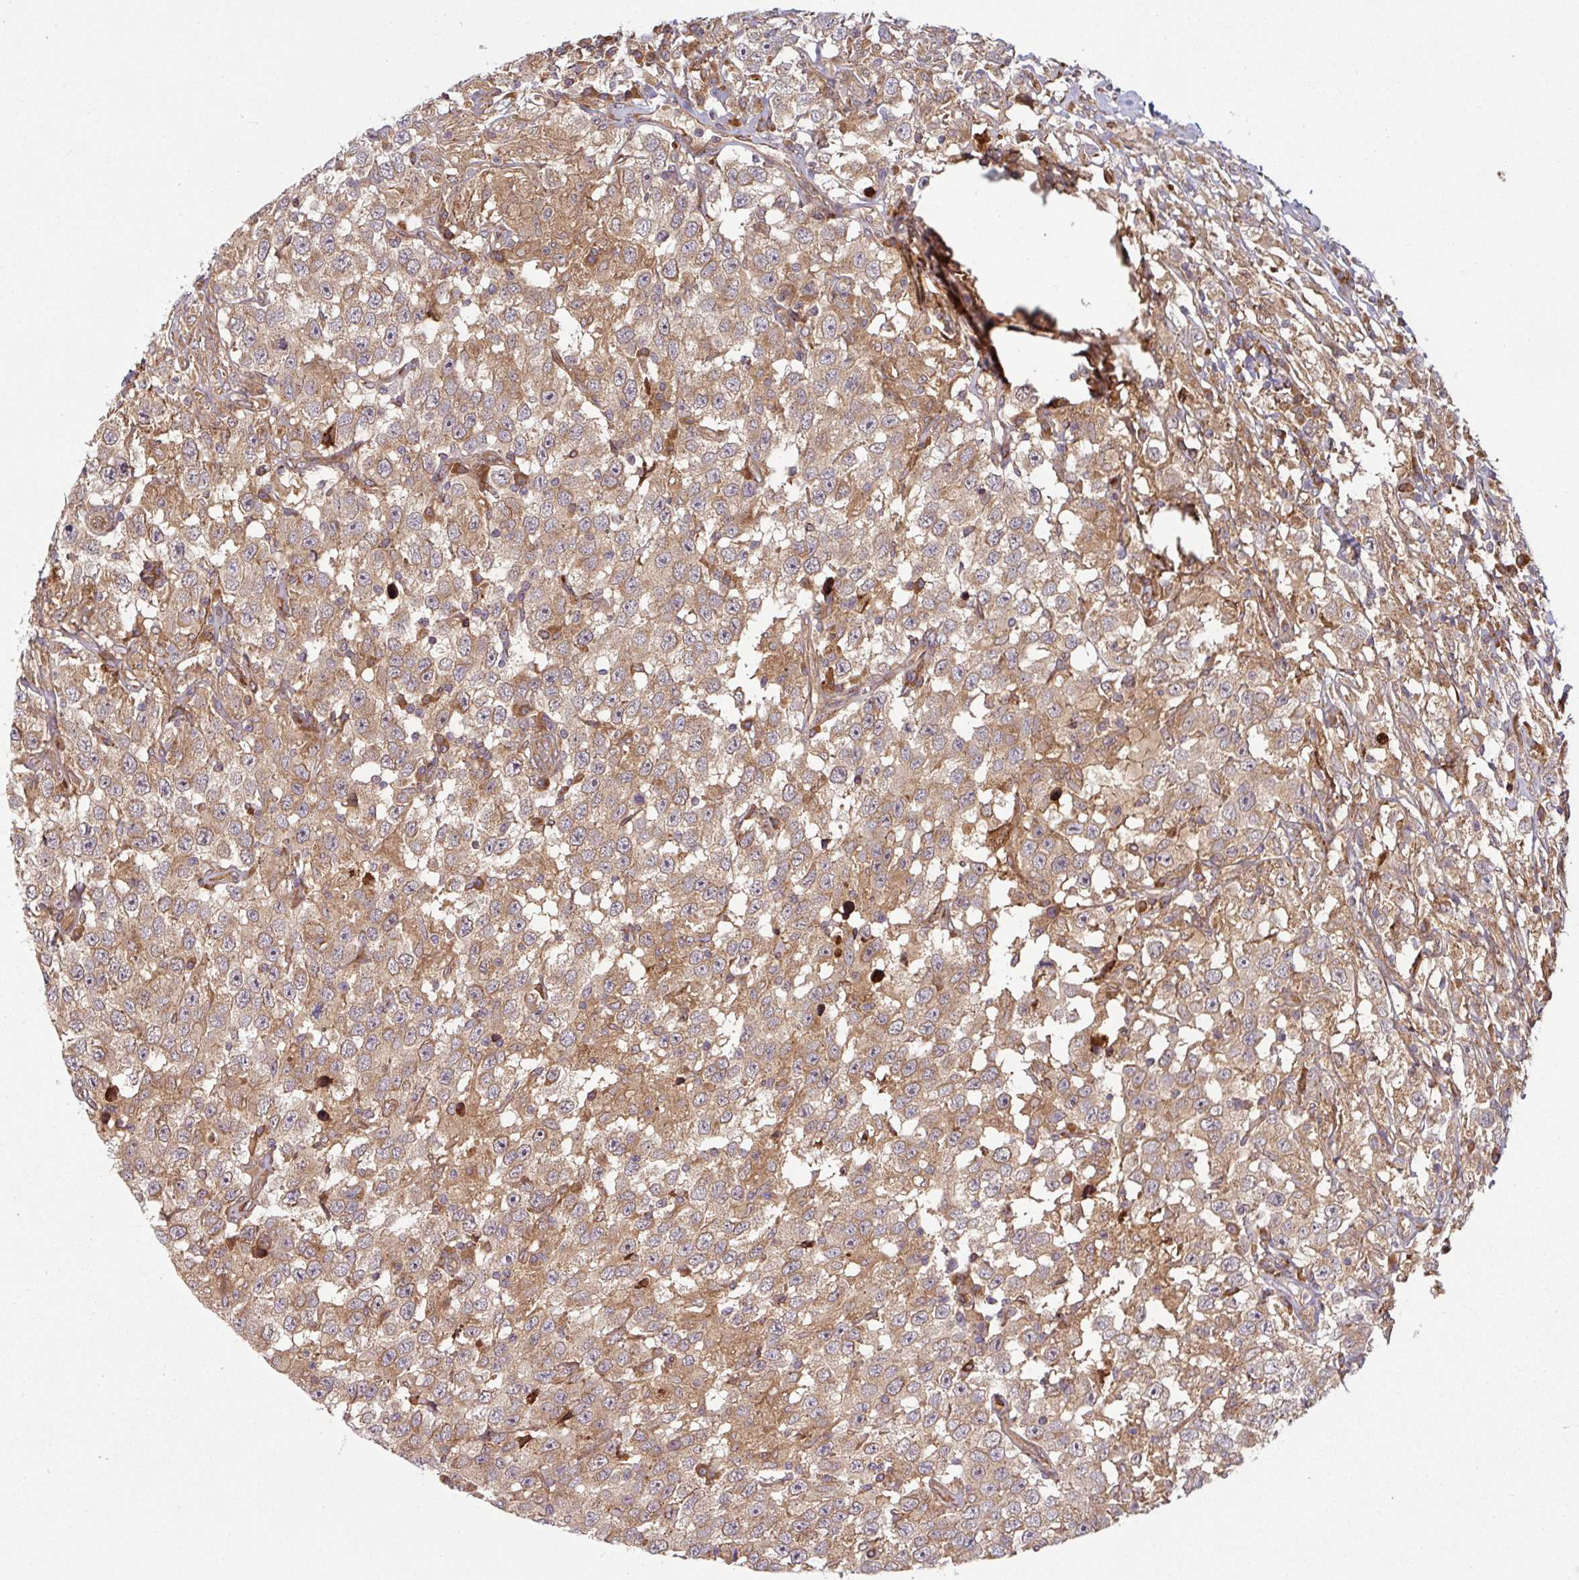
{"staining": {"intensity": "moderate", "quantity": ">75%", "location": "cytoplasmic/membranous"}, "tissue": "testis cancer", "cell_type": "Tumor cells", "image_type": "cancer", "snomed": [{"axis": "morphology", "description": "Seminoma, NOS"}, {"axis": "topography", "description": "Testis"}], "caption": "The image exhibits immunohistochemical staining of seminoma (testis). There is moderate cytoplasmic/membranous expression is present in about >75% of tumor cells. The staining was performed using DAB, with brown indicating positive protein expression. Nuclei are stained blue with hematoxylin.", "gene": "RAB5A", "patient": {"sex": "male", "age": 41}}